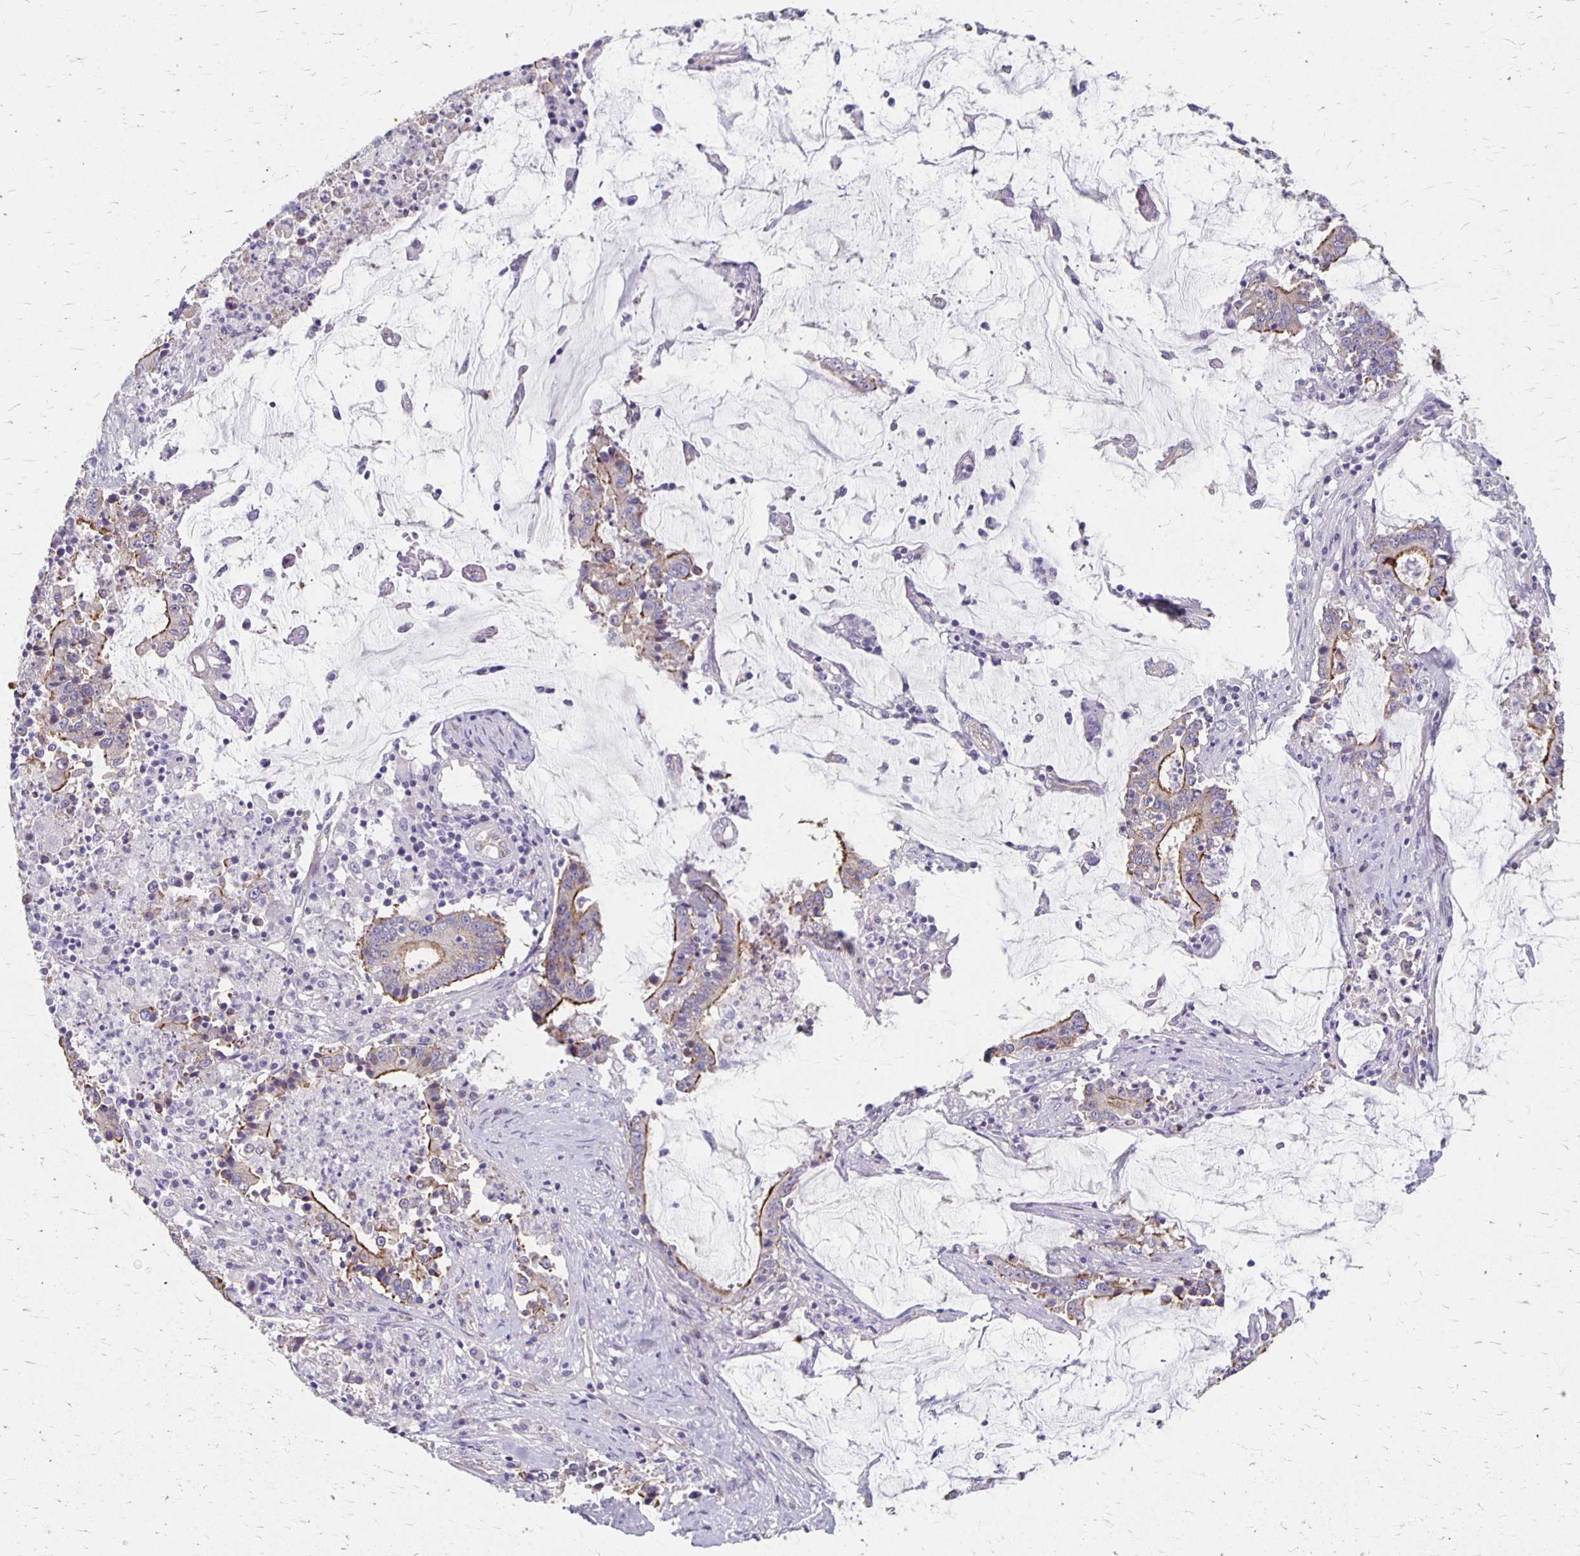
{"staining": {"intensity": "moderate", "quantity": "<25%", "location": "cytoplasmic/membranous"}, "tissue": "stomach cancer", "cell_type": "Tumor cells", "image_type": "cancer", "snomed": [{"axis": "morphology", "description": "Adenocarcinoma, NOS"}, {"axis": "topography", "description": "Stomach, upper"}], "caption": "A high-resolution micrograph shows immunohistochemistry staining of stomach cancer (adenocarcinoma), which displays moderate cytoplasmic/membranous positivity in approximately <25% of tumor cells.", "gene": "PPP1R3E", "patient": {"sex": "male", "age": 68}}